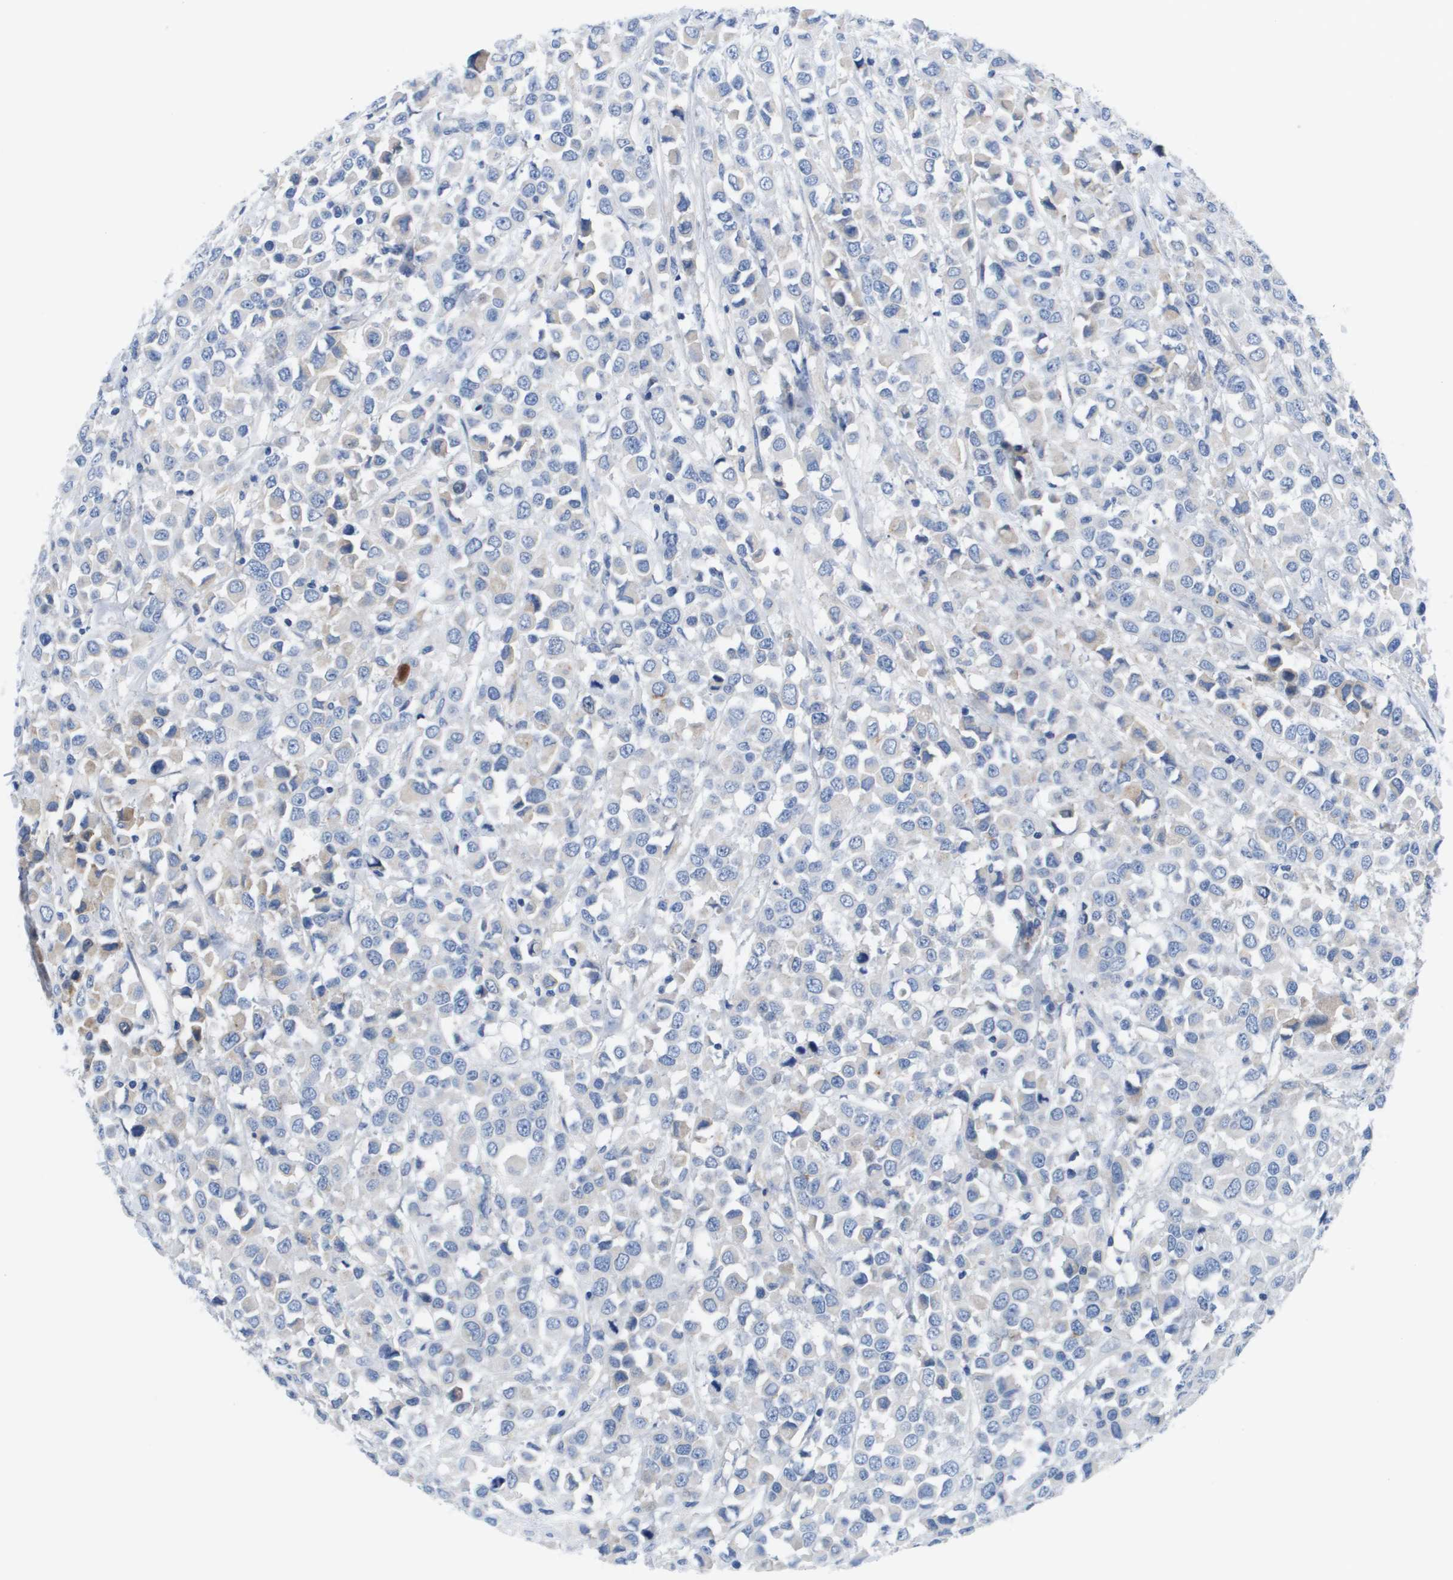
{"staining": {"intensity": "negative", "quantity": "none", "location": "none"}, "tissue": "breast cancer", "cell_type": "Tumor cells", "image_type": "cancer", "snomed": [{"axis": "morphology", "description": "Duct carcinoma"}, {"axis": "topography", "description": "Breast"}], "caption": "Immunohistochemical staining of breast cancer displays no significant staining in tumor cells.", "gene": "APOA1", "patient": {"sex": "female", "age": 61}}